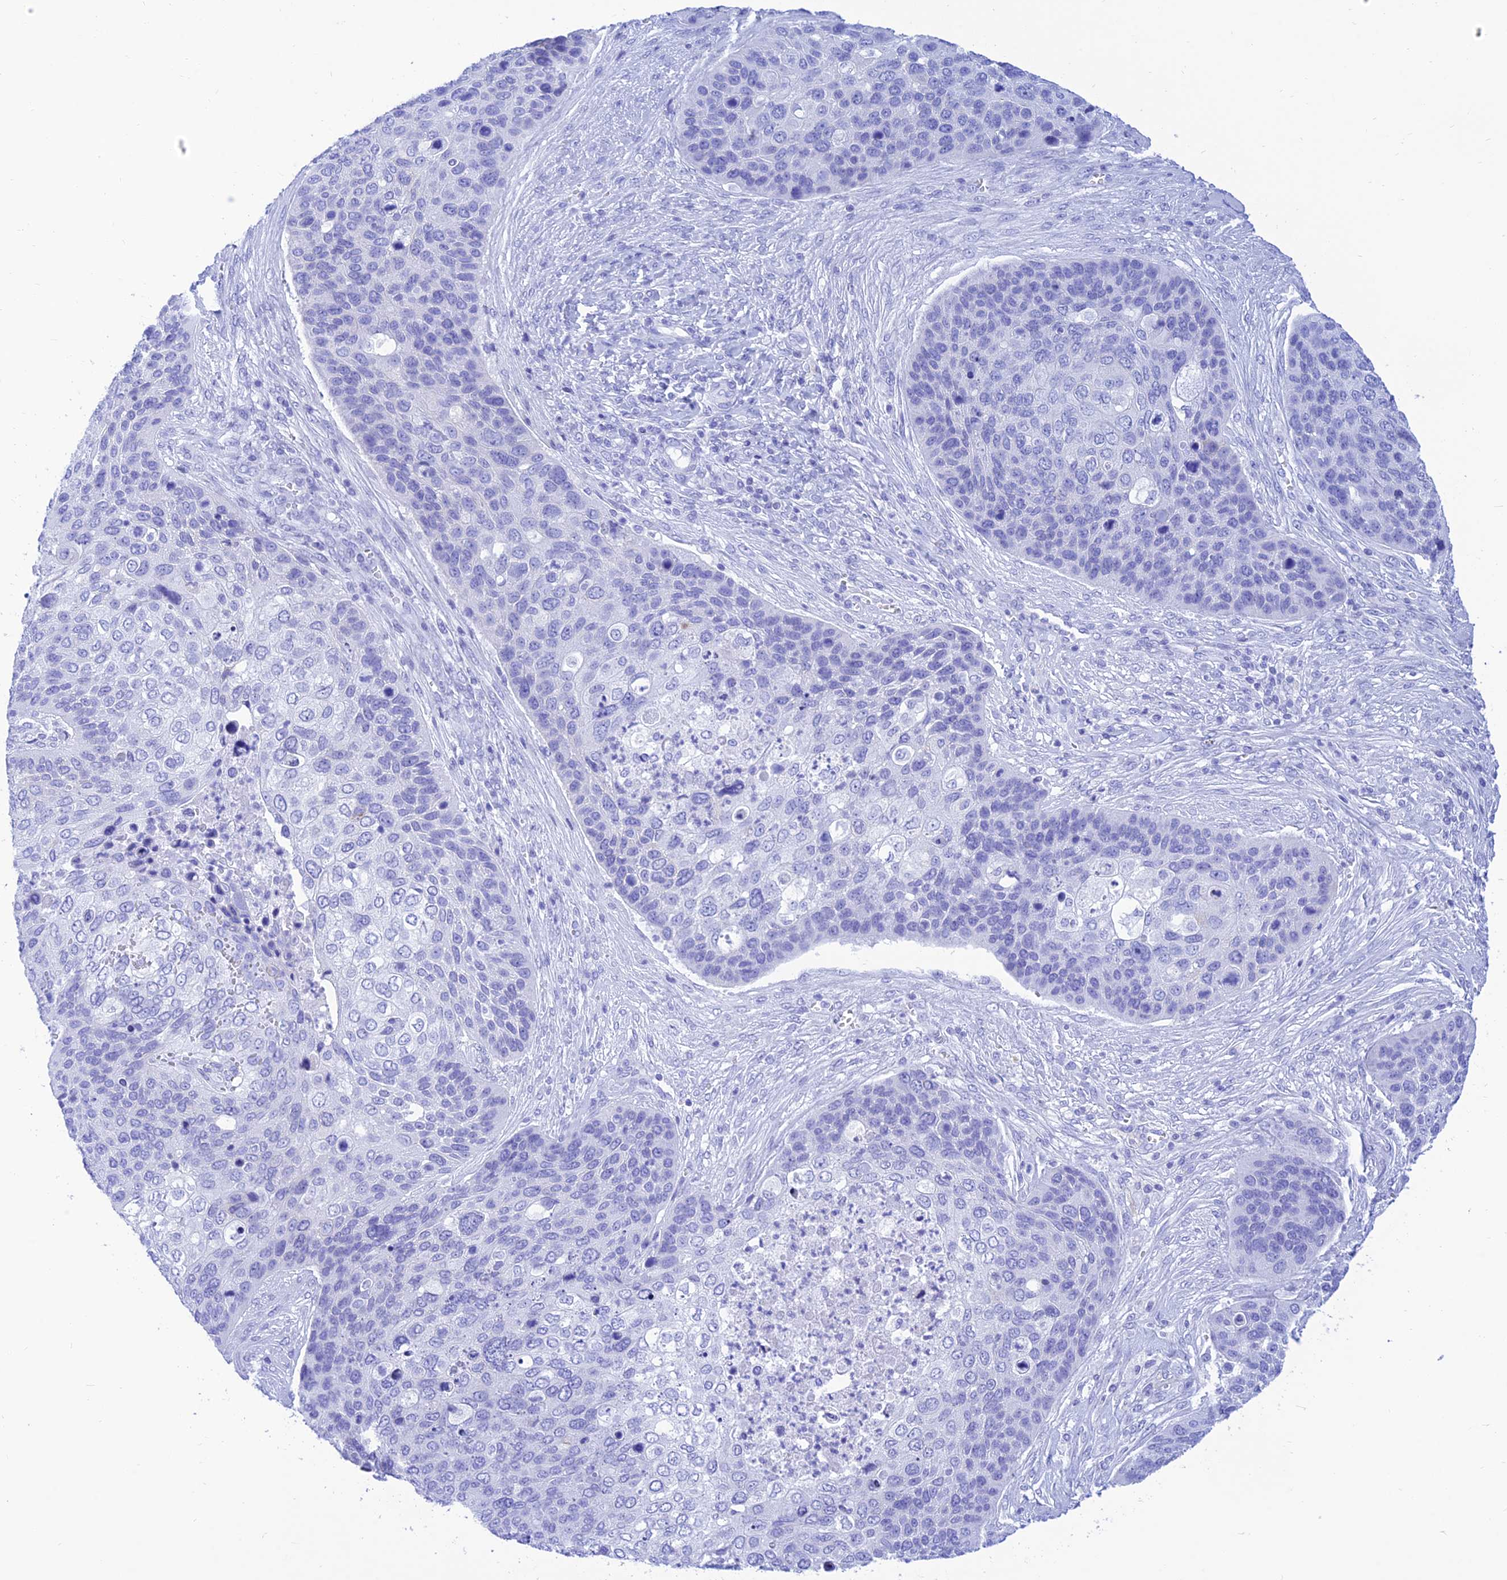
{"staining": {"intensity": "negative", "quantity": "none", "location": "none"}, "tissue": "skin cancer", "cell_type": "Tumor cells", "image_type": "cancer", "snomed": [{"axis": "morphology", "description": "Basal cell carcinoma"}, {"axis": "topography", "description": "Skin"}], "caption": "This is an immunohistochemistry (IHC) photomicrograph of skin basal cell carcinoma. There is no expression in tumor cells.", "gene": "PRNP", "patient": {"sex": "female", "age": 74}}